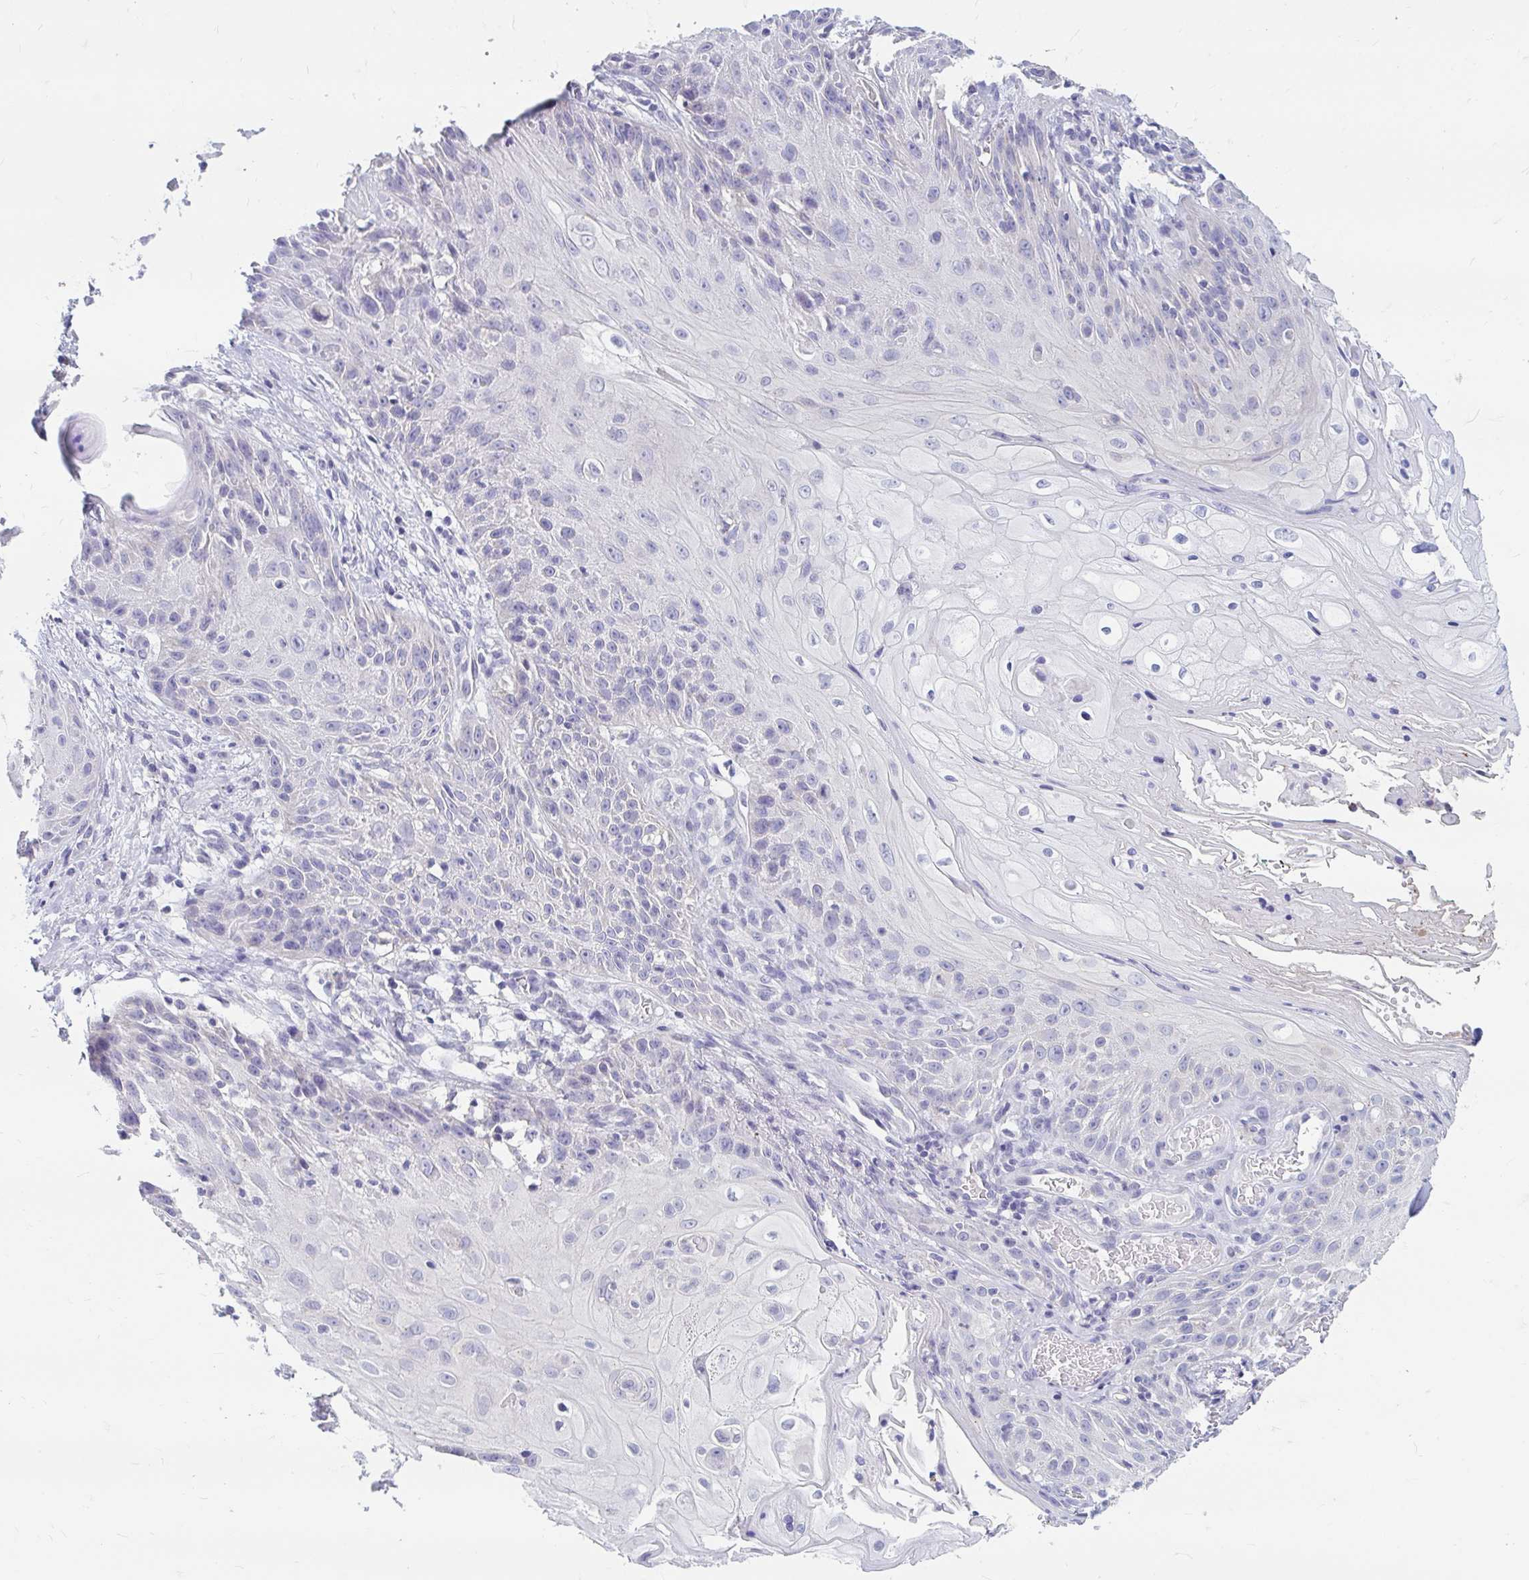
{"staining": {"intensity": "negative", "quantity": "none", "location": "none"}, "tissue": "skin cancer", "cell_type": "Tumor cells", "image_type": "cancer", "snomed": [{"axis": "morphology", "description": "Squamous cell carcinoma, NOS"}, {"axis": "topography", "description": "Skin"}, {"axis": "topography", "description": "Vulva"}], "caption": "An immunohistochemistry (IHC) photomicrograph of skin cancer is shown. There is no staining in tumor cells of skin cancer.", "gene": "ADH1A", "patient": {"sex": "female", "age": 76}}